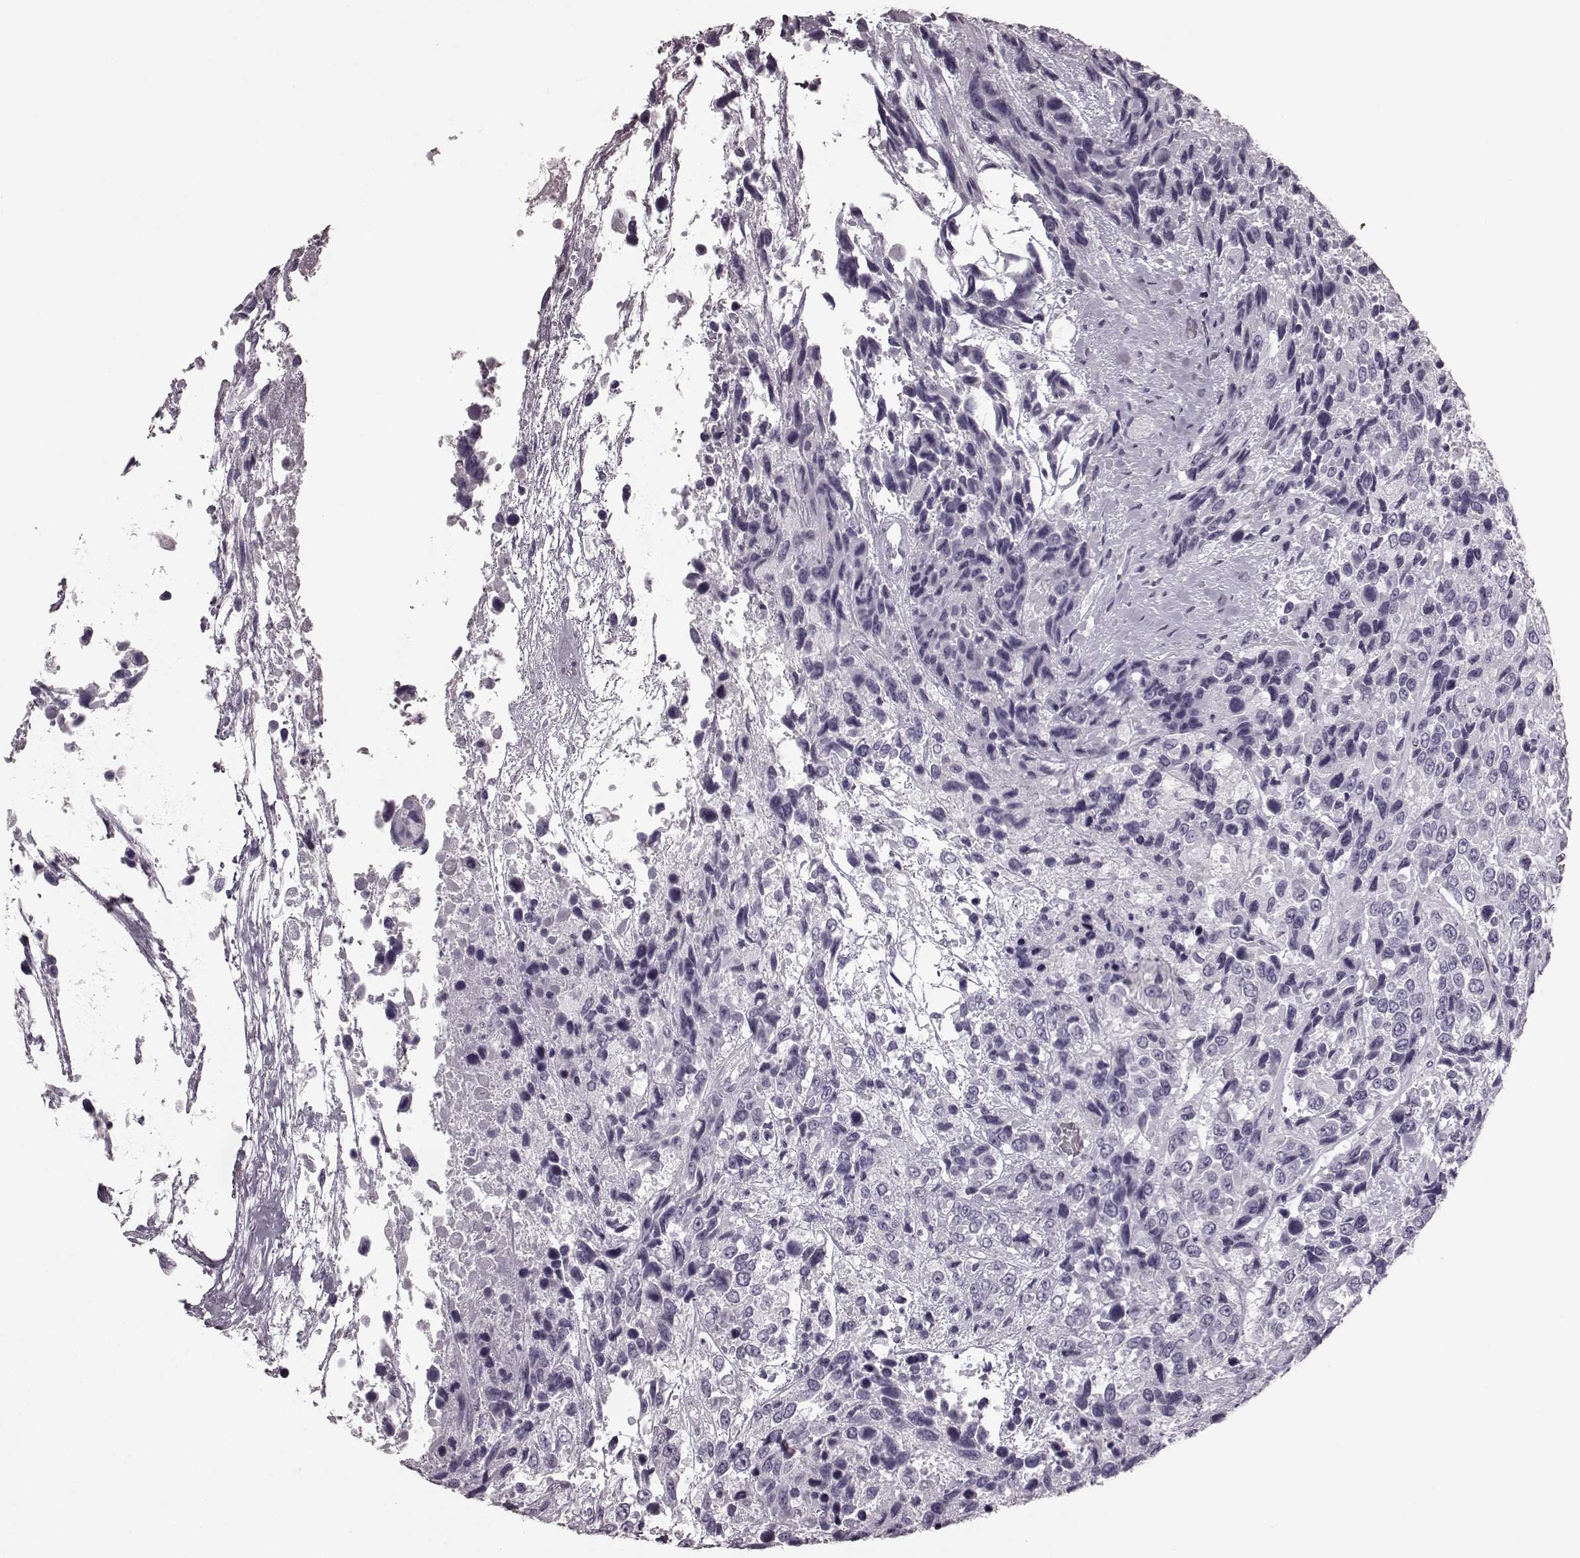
{"staining": {"intensity": "negative", "quantity": "none", "location": "none"}, "tissue": "urothelial cancer", "cell_type": "Tumor cells", "image_type": "cancer", "snomed": [{"axis": "morphology", "description": "Urothelial carcinoma, High grade"}, {"axis": "topography", "description": "Urinary bladder"}], "caption": "Immunohistochemistry of human urothelial cancer shows no expression in tumor cells. (DAB (3,3'-diaminobenzidine) immunohistochemistry visualized using brightfield microscopy, high magnification).", "gene": "TRPM1", "patient": {"sex": "female", "age": 70}}